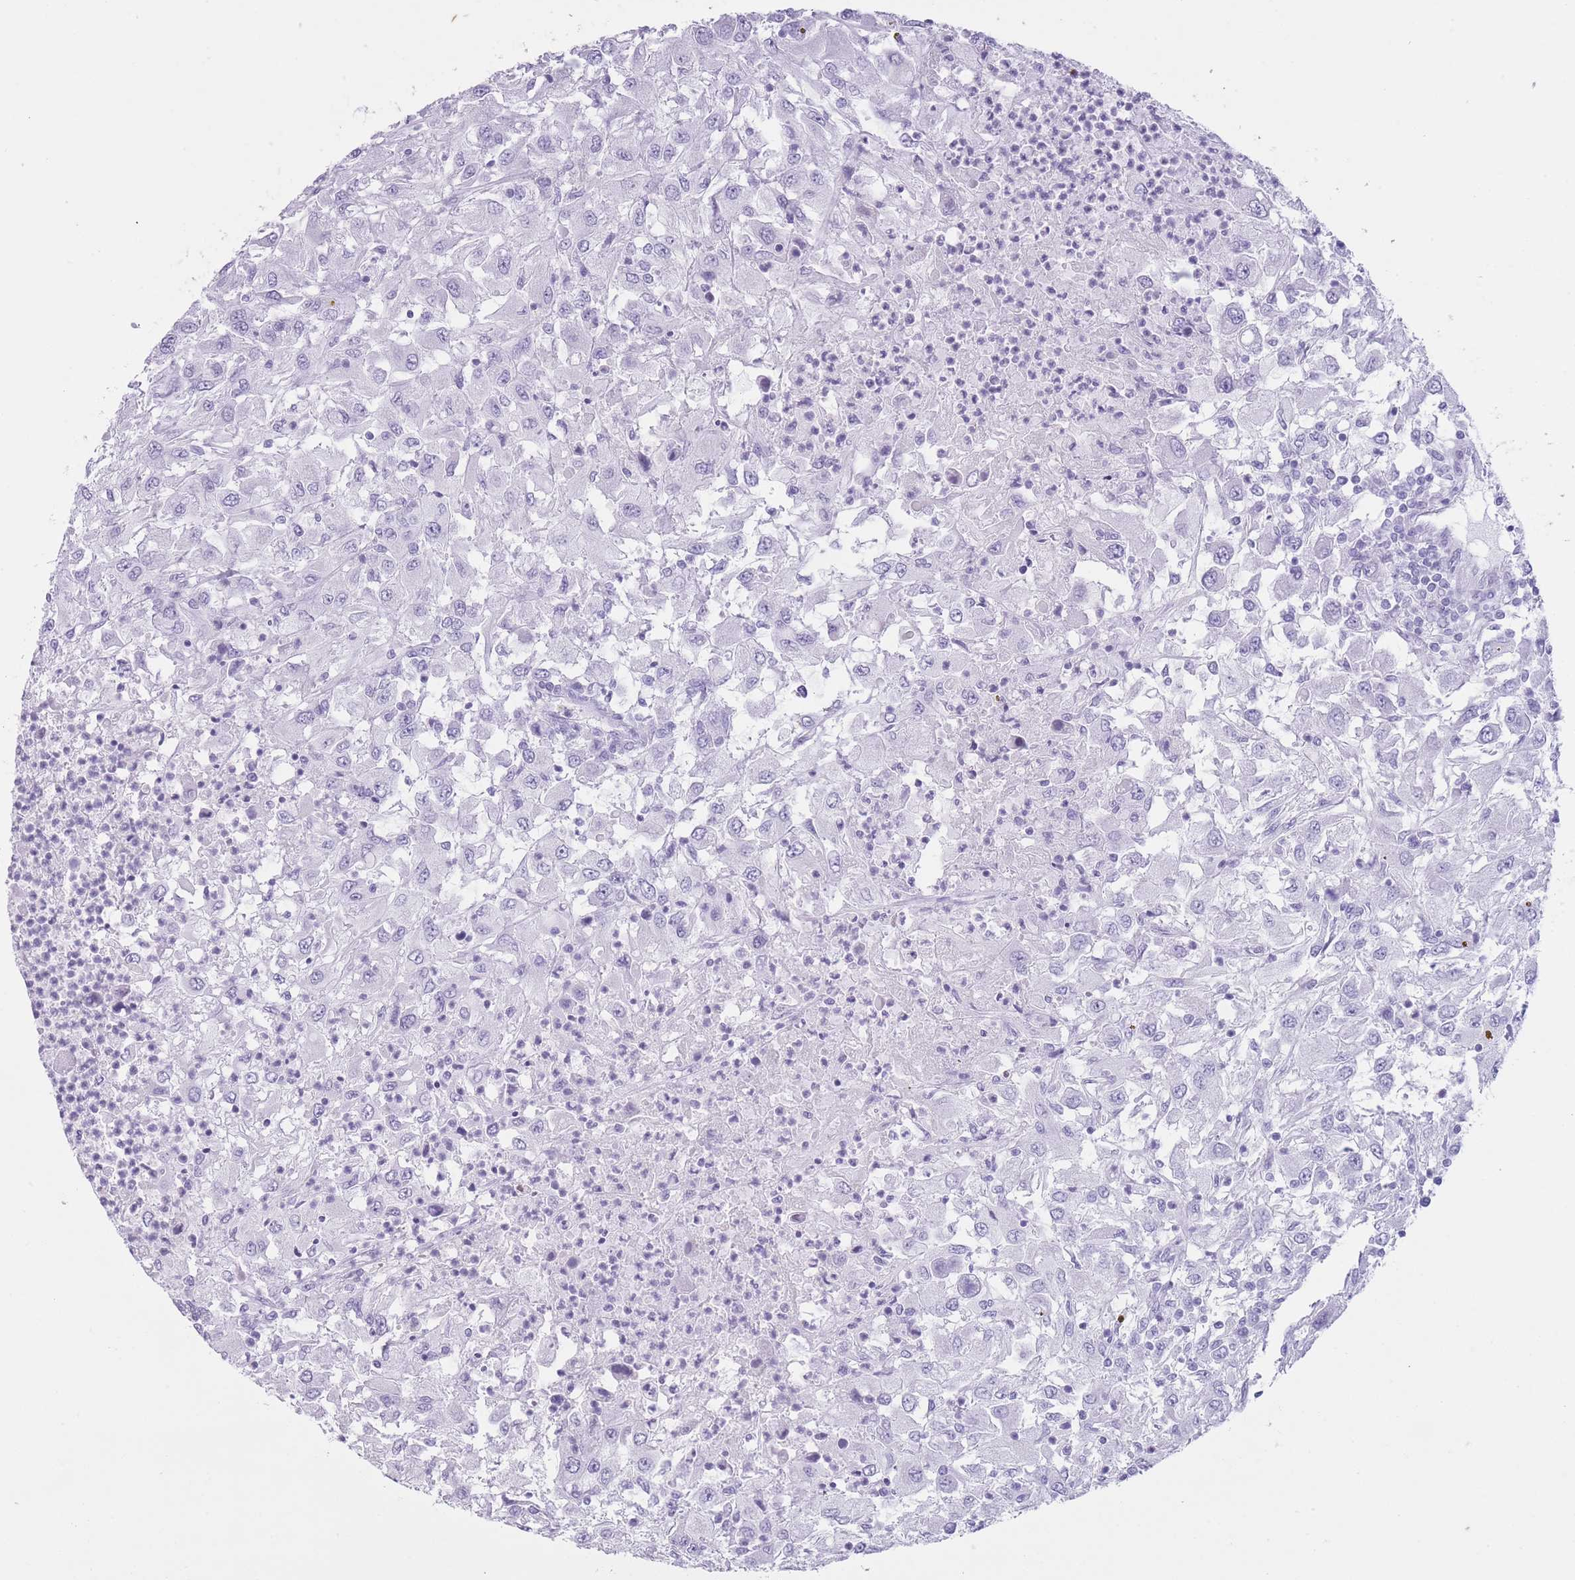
{"staining": {"intensity": "negative", "quantity": "none", "location": "none"}, "tissue": "renal cancer", "cell_type": "Tumor cells", "image_type": "cancer", "snomed": [{"axis": "morphology", "description": "Adenocarcinoma, NOS"}, {"axis": "topography", "description": "Kidney"}], "caption": "Tumor cells are negative for protein expression in human renal adenocarcinoma.", "gene": "OR4F21", "patient": {"sex": "female", "age": 67}}